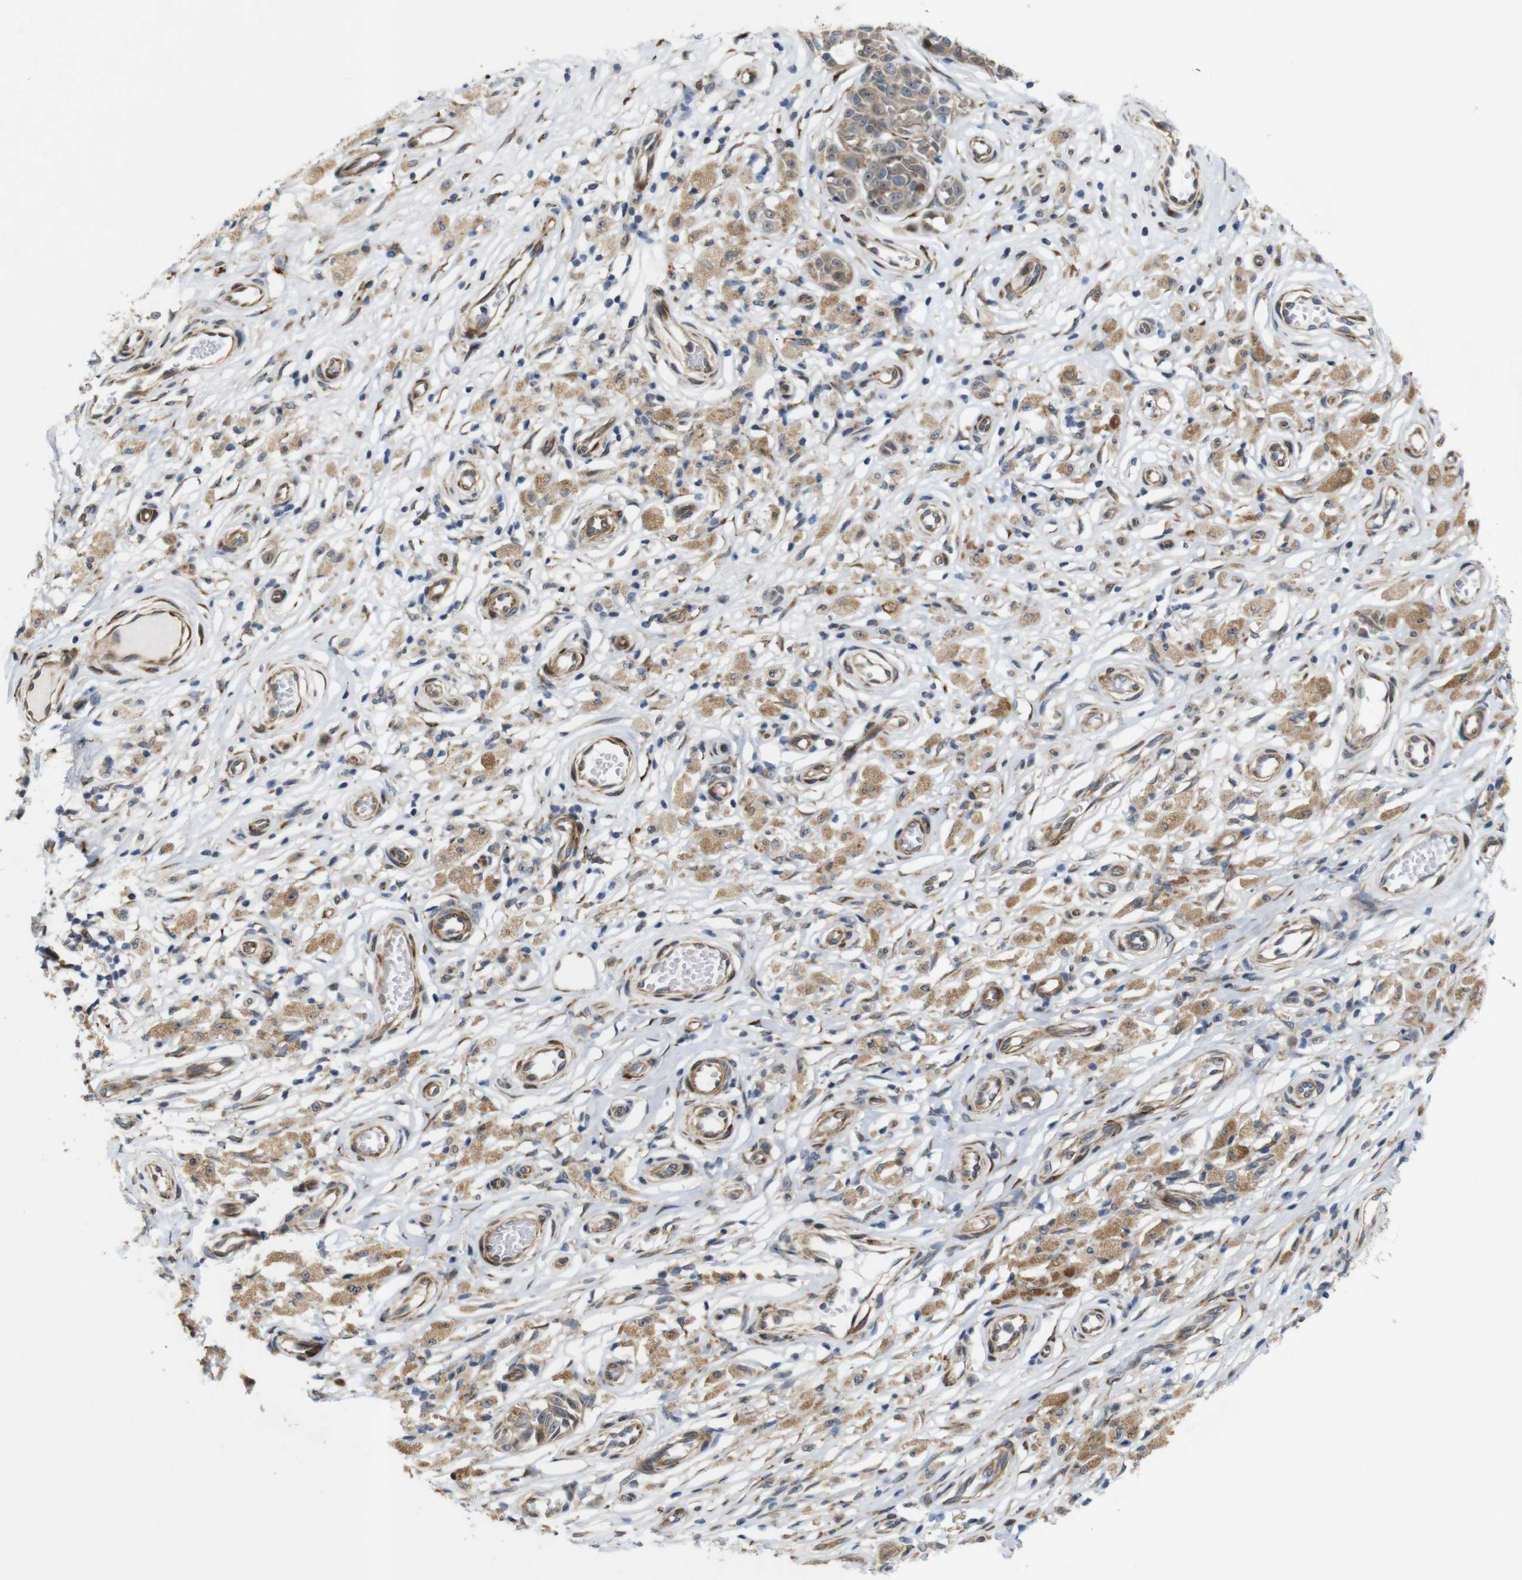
{"staining": {"intensity": "moderate", "quantity": ">75%", "location": "cytoplasmic/membranous"}, "tissue": "melanoma", "cell_type": "Tumor cells", "image_type": "cancer", "snomed": [{"axis": "morphology", "description": "Malignant melanoma, NOS"}, {"axis": "topography", "description": "Skin"}], "caption": "Brown immunohistochemical staining in melanoma exhibits moderate cytoplasmic/membranous expression in approximately >75% of tumor cells.", "gene": "P3H2", "patient": {"sex": "female", "age": 64}}